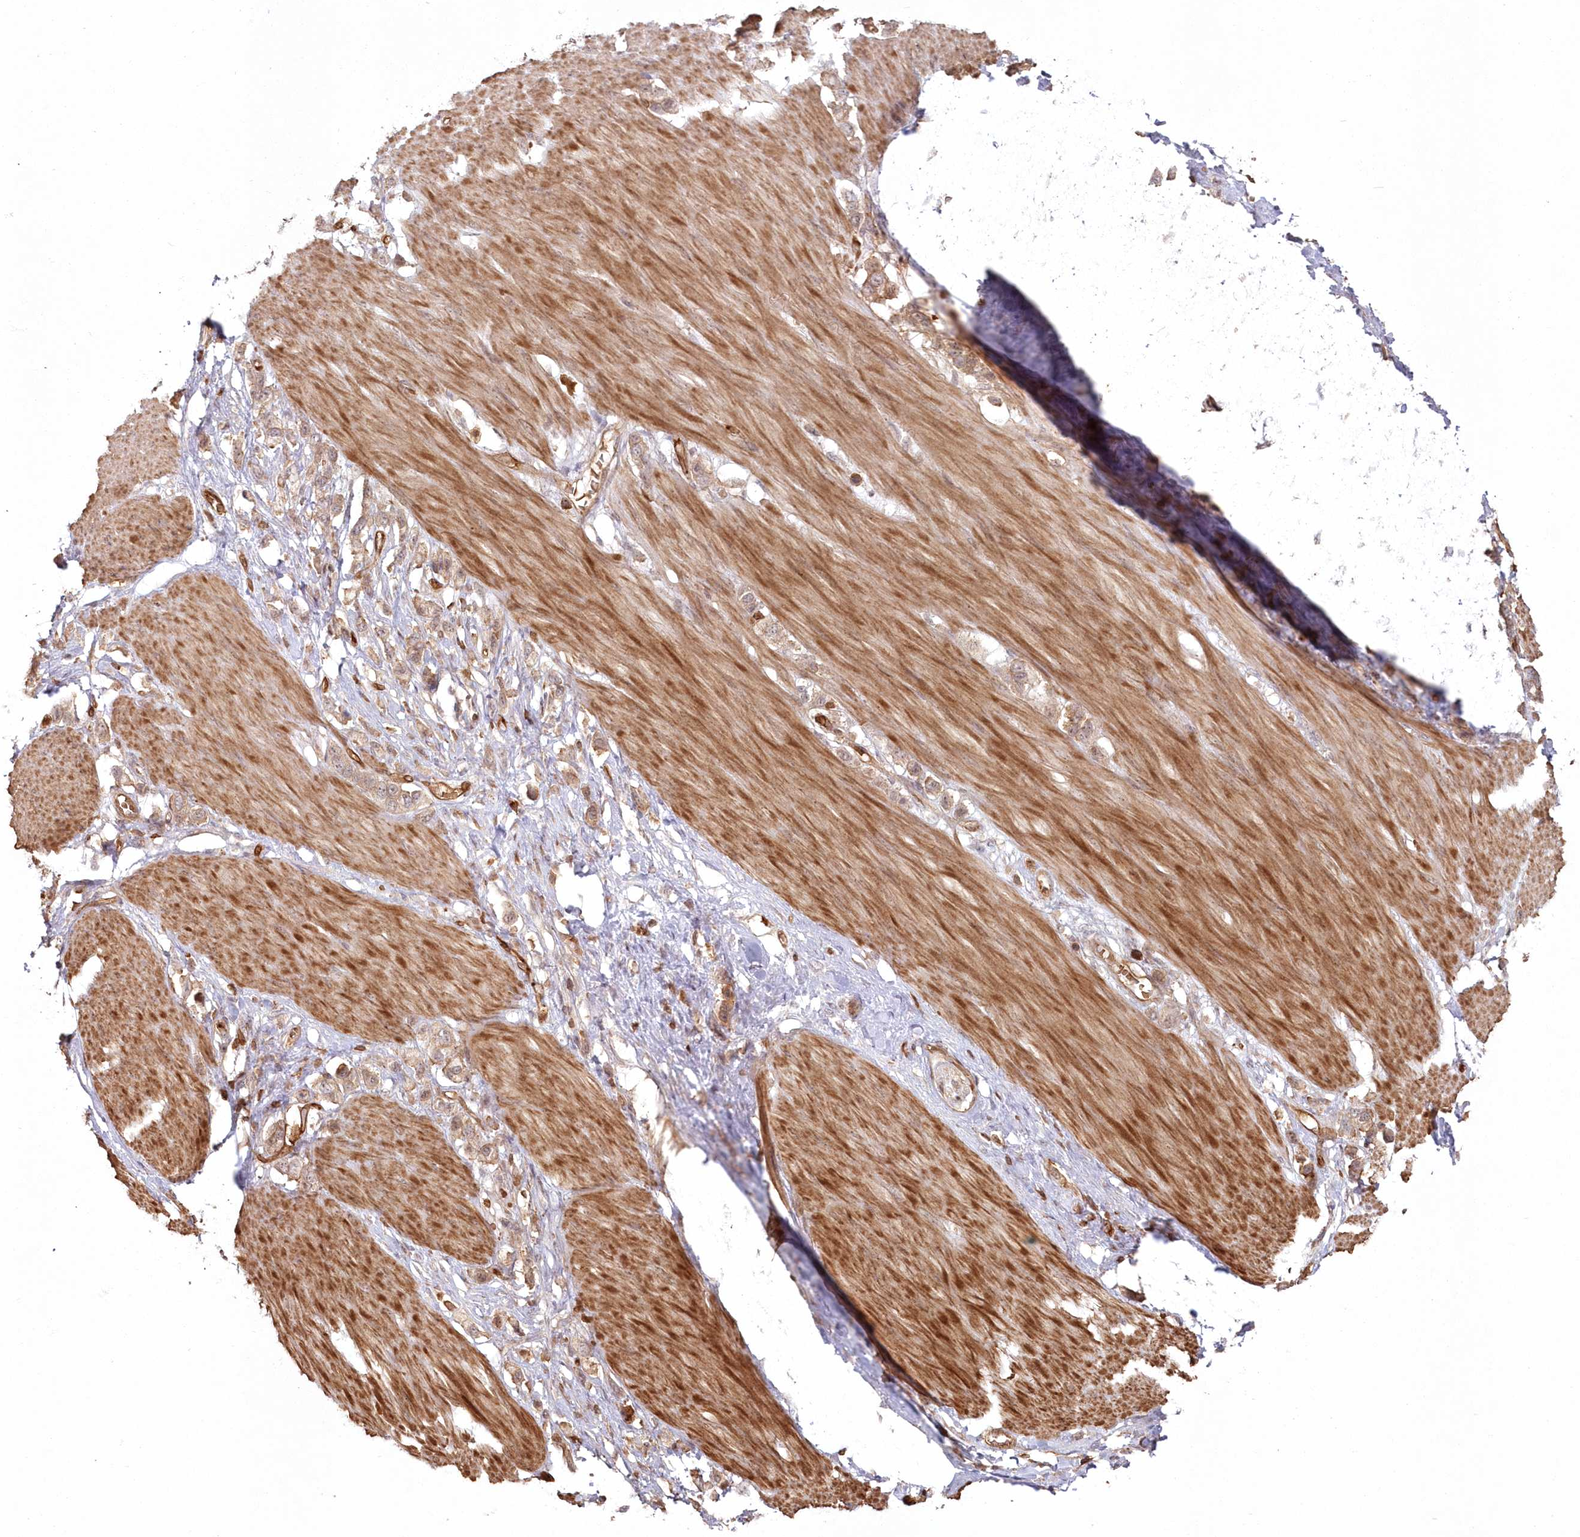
{"staining": {"intensity": "weak", "quantity": ">75%", "location": "cytoplasmic/membranous"}, "tissue": "stomach cancer", "cell_type": "Tumor cells", "image_type": "cancer", "snomed": [{"axis": "morphology", "description": "Adenocarcinoma, NOS"}, {"axis": "topography", "description": "Stomach"}], "caption": "Immunohistochemistry of human stomach cancer demonstrates low levels of weak cytoplasmic/membranous staining in approximately >75% of tumor cells.", "gene": "RGCC", "patient": {"sex": "female", "age": 65}}